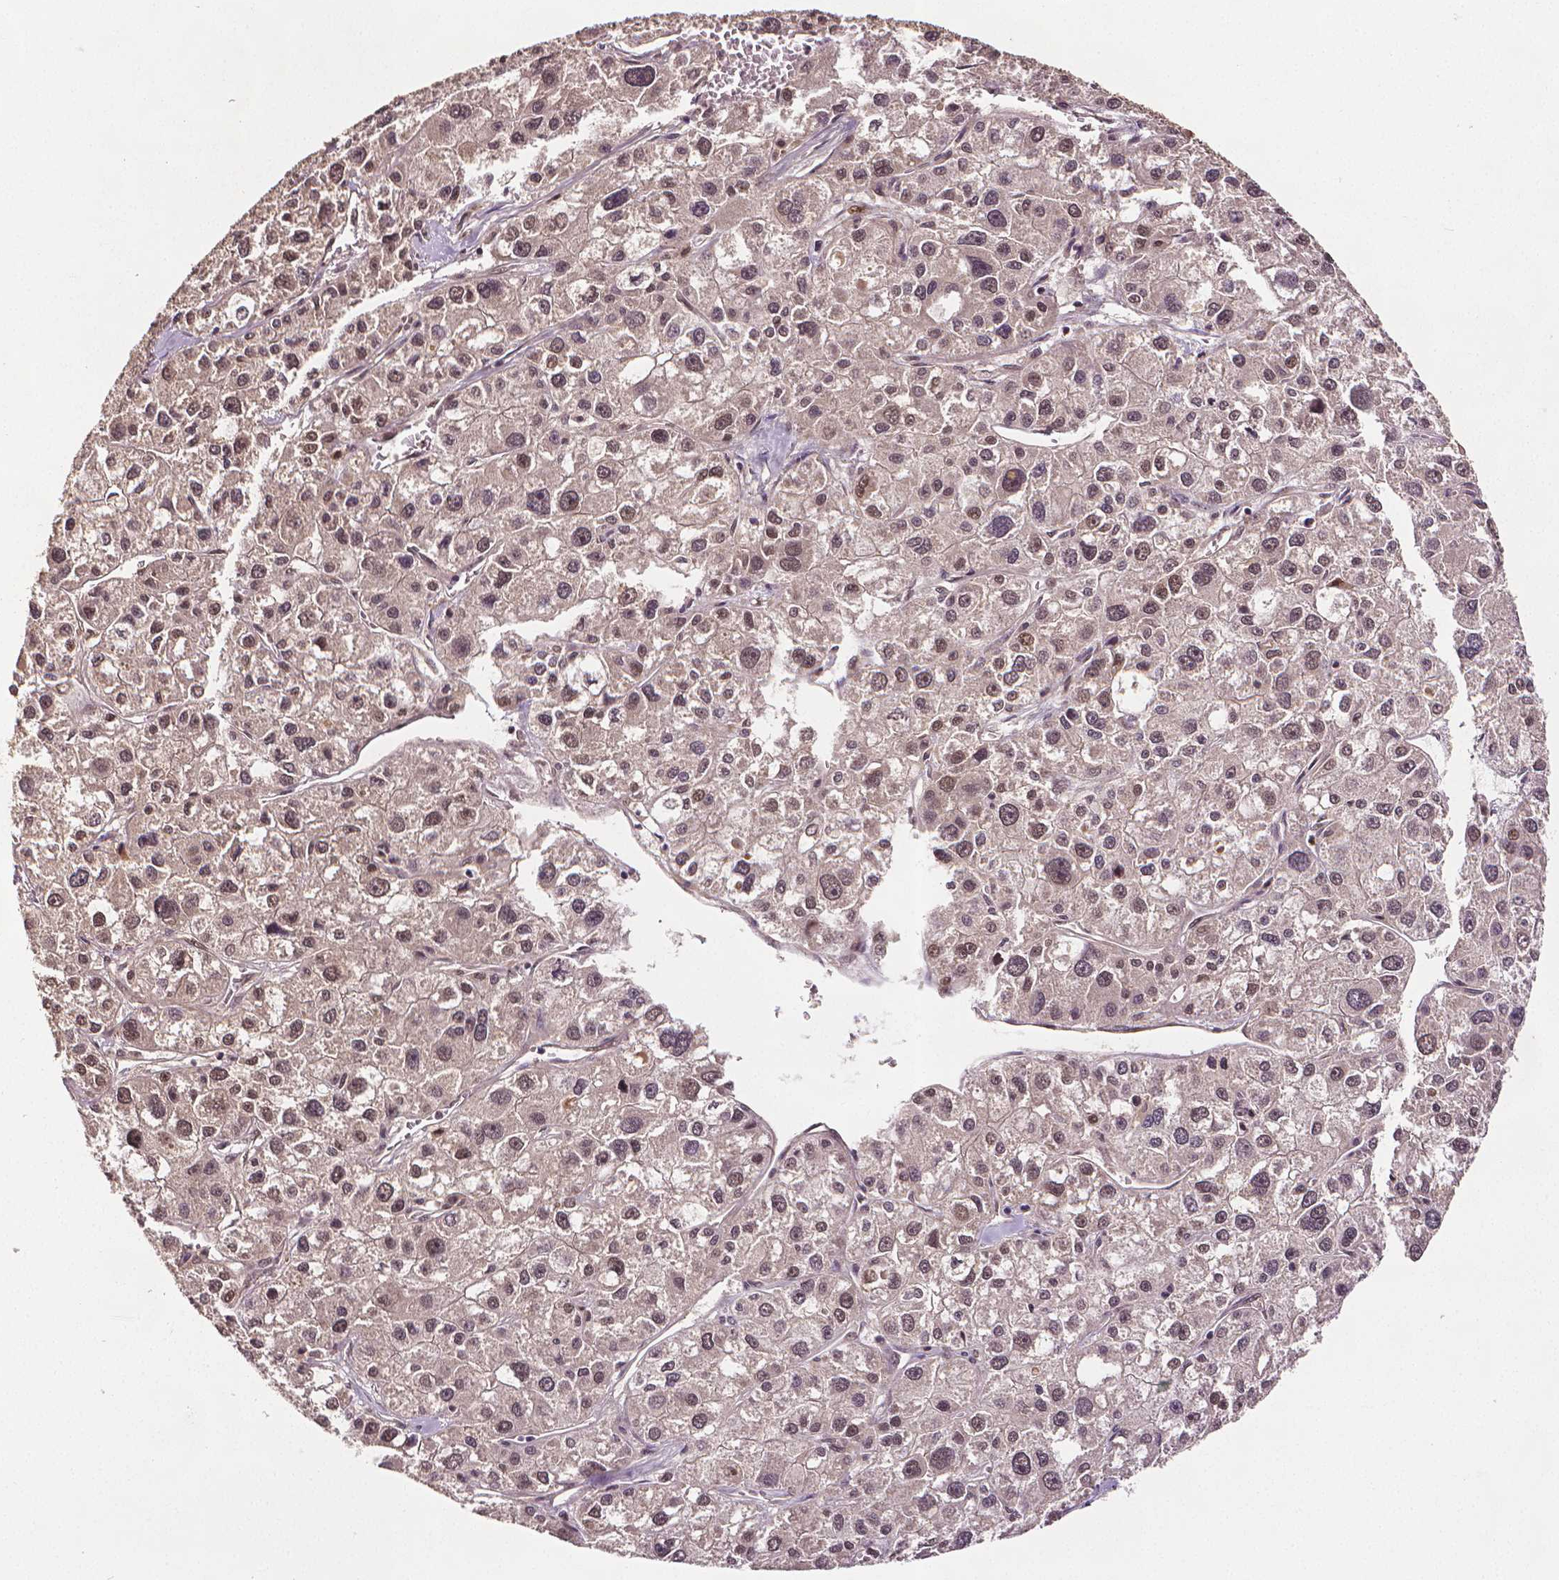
{"staining": {"intensity": "negative", "quantity": "none", "location": "none"}, "tissue": "liver cancer", "cell_type": "Tumor cells", "image_type": "cancer", "snomed": [{"axis": "morphology", "description": "Carcinoma, Hepatocellular, NOS"}, {"axis": "topography", "description": "Liver"}], "caption": "This micrograph is of liver cancer stained with immunohistochemistry to label a protein in brown with the nuclei are counter-stained blue. There is no staining in tumor cells. Brightfield microscopy of IHC stained with DAB (3,3'-diaminobenzidine) (brown) and hematoxylin (blue), captured at high magnification.", "gene": "STAT3", "patient": {"sex": "male", "age": 73}}